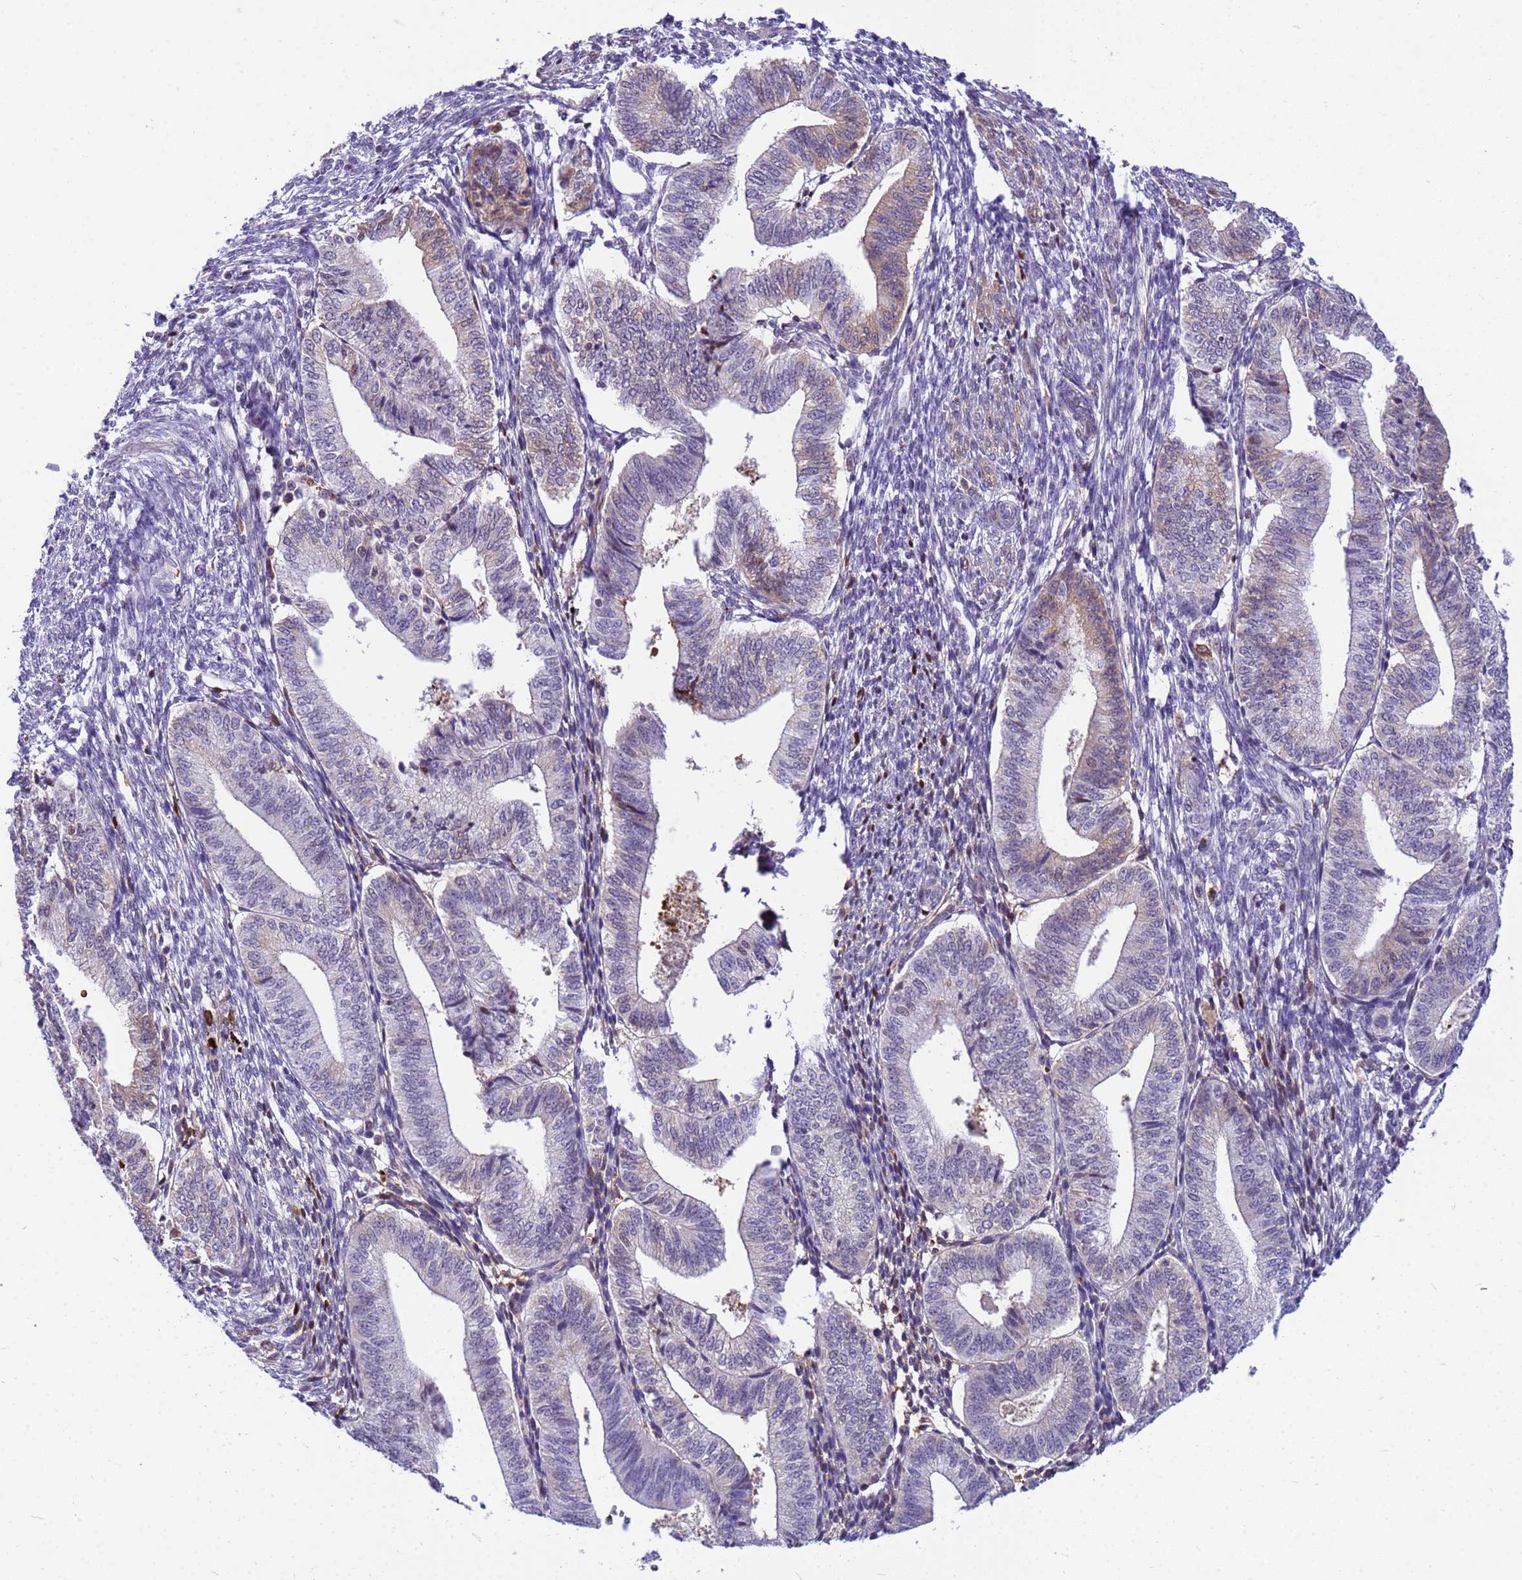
{"staining": {"intensity": "negative", "quantity": "none", "location": "none"}, "tissue": "endometrium", "cell_type": "Cells in endometrial stroma", "image_type": "normal", "snomed": [{"axis": "morphology", "description": "Normal tissue, NOS"}, {"axis": "topography", "description": "Endometrium"}], "caption": "The histopathology image exhibits no significant positivity in cells in endometrial stroma of endometrium. (Immunohistochemistry (ihc), brightfield microscopy, high magnification).", "gene": "ORM1", "patient": {"sex": "female", "age": 34}}